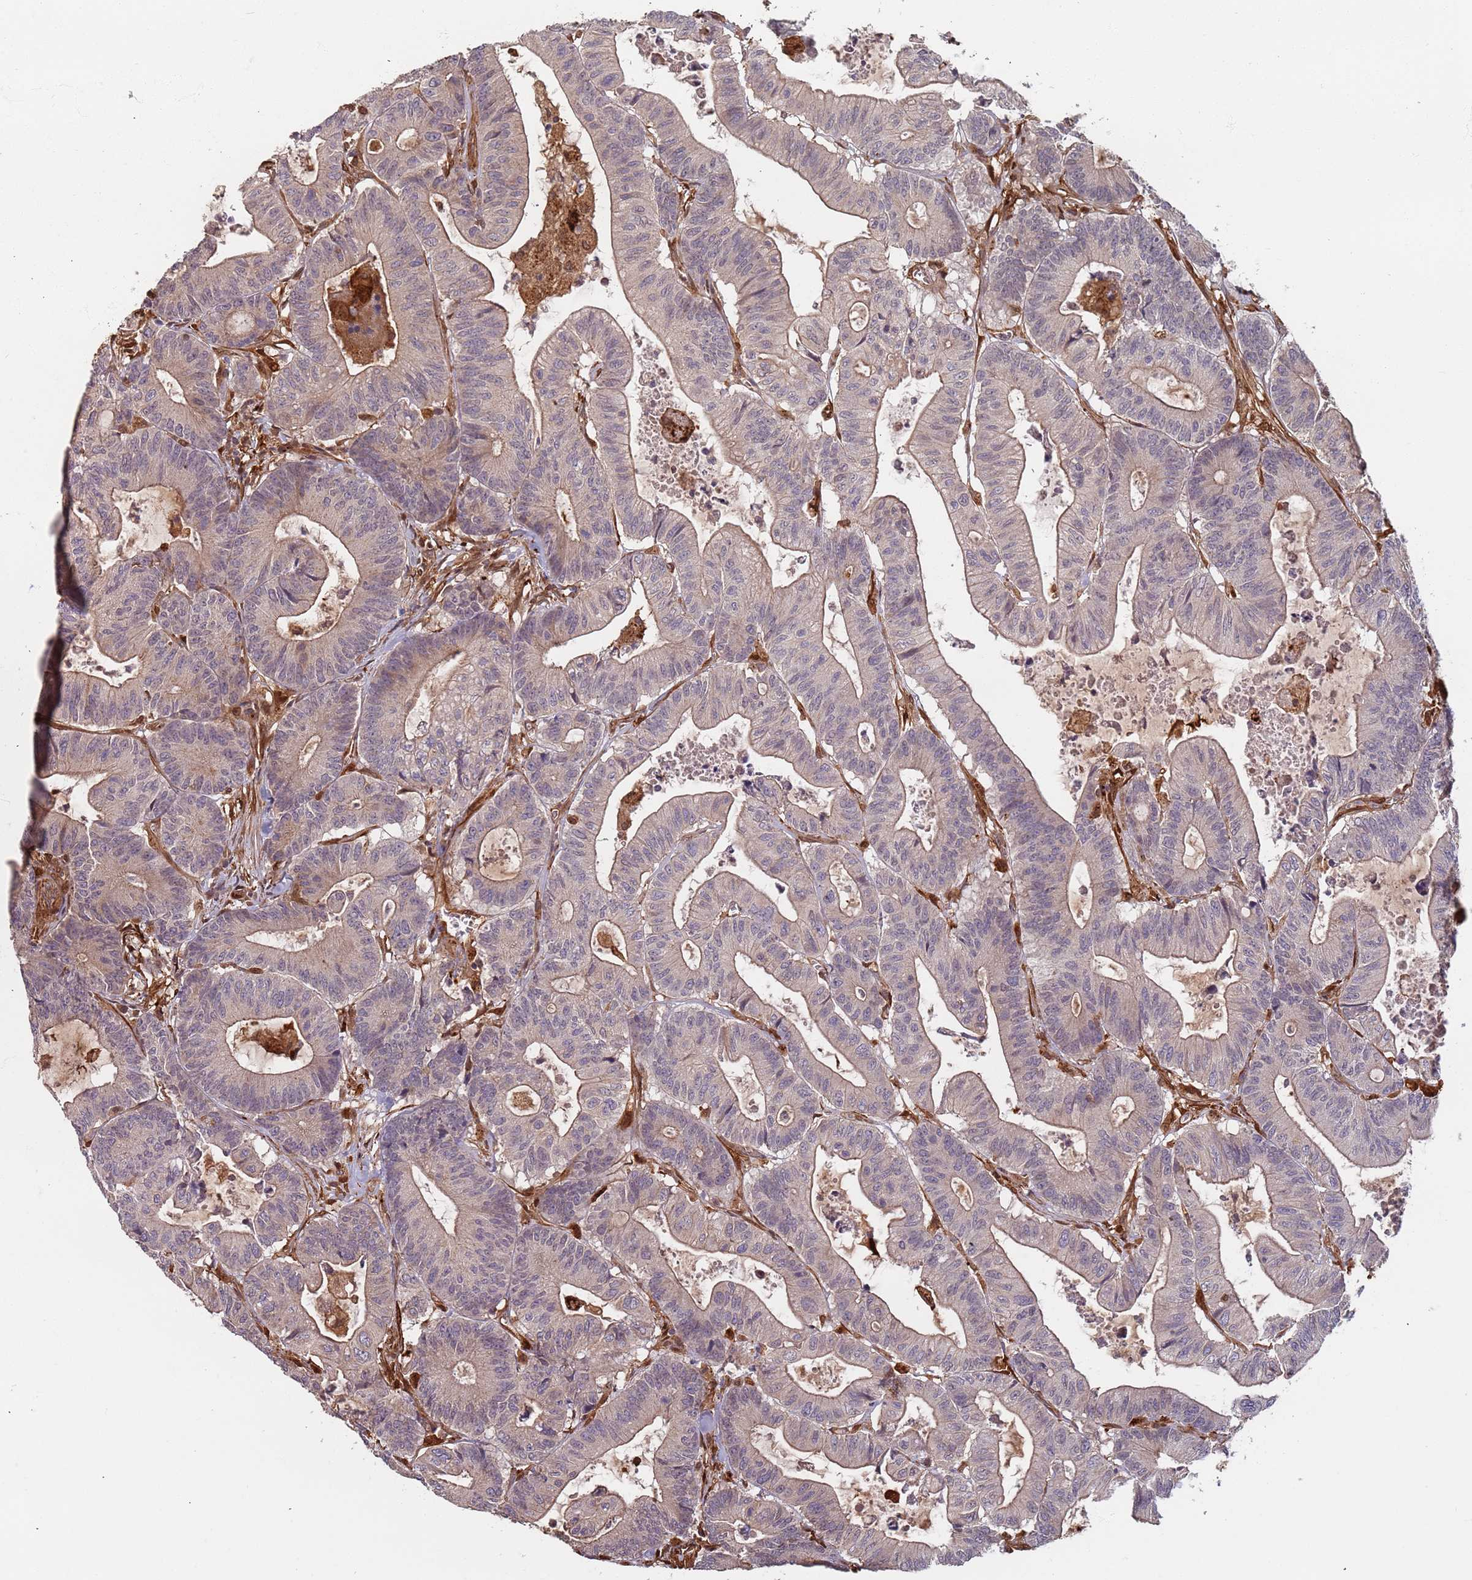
{"staining": {"intensity": "weak", "quantity": "25%-75%", "location": "cytoplasmic/membranous"}, "tissue": "colorectal cancer", "cell_type": "Tumor cells", "image_type": "cancer", "snomed": [{"axis": "morphology", "description": "Adenocarcinoma, NOS"}, {"axis": "topography", "description": "Colon"}], "caption": "An image of colorectal cancer stained for a protein shows weak cytoplasmic/membranous brown staining in tumor cells.", "gene": "SDCCAG8", "patient": {"sex": "female", "age": 84}}